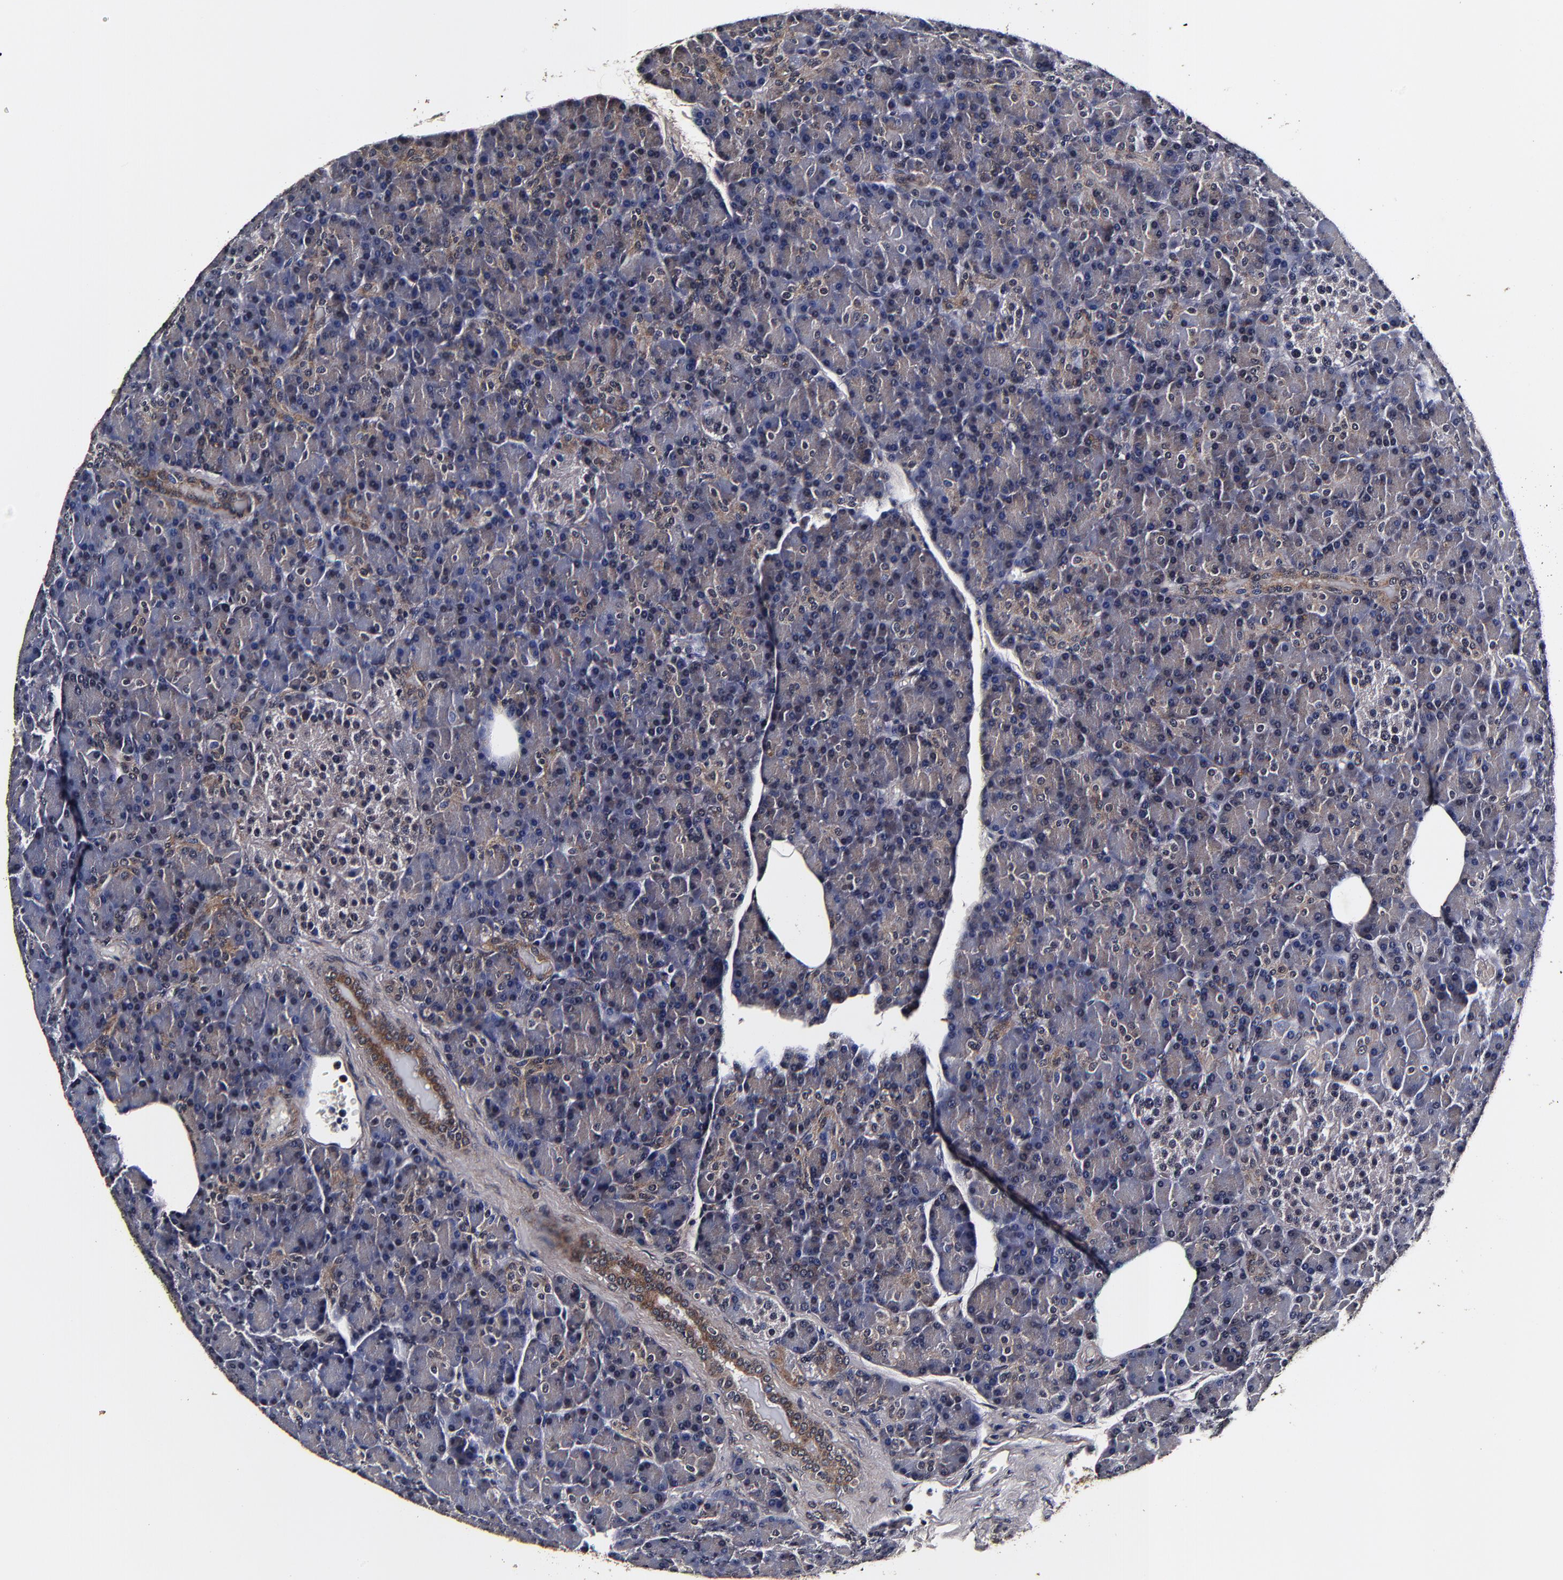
{"staining": {"intensity": "moderate", "quantity": "<25%", "location": "cytoplasmic/membranous"}, "tissue": "pancreas", "cell_type": "Exocrine glandular cells", "image_type": "normal", "snomed": [{"axis": "morphology", "description": "Normal tissue, NOS"}, {"axis": "topography", "description": "Pancreas"}], "caption": "Protein expression analysis of unremarkable pancreas reveals moderate cytoplasmic/membranous expression in about <25% of exocrine glandular cells.", "gene": "MMP15", "patient": {"sex": "female", "age": 43}}